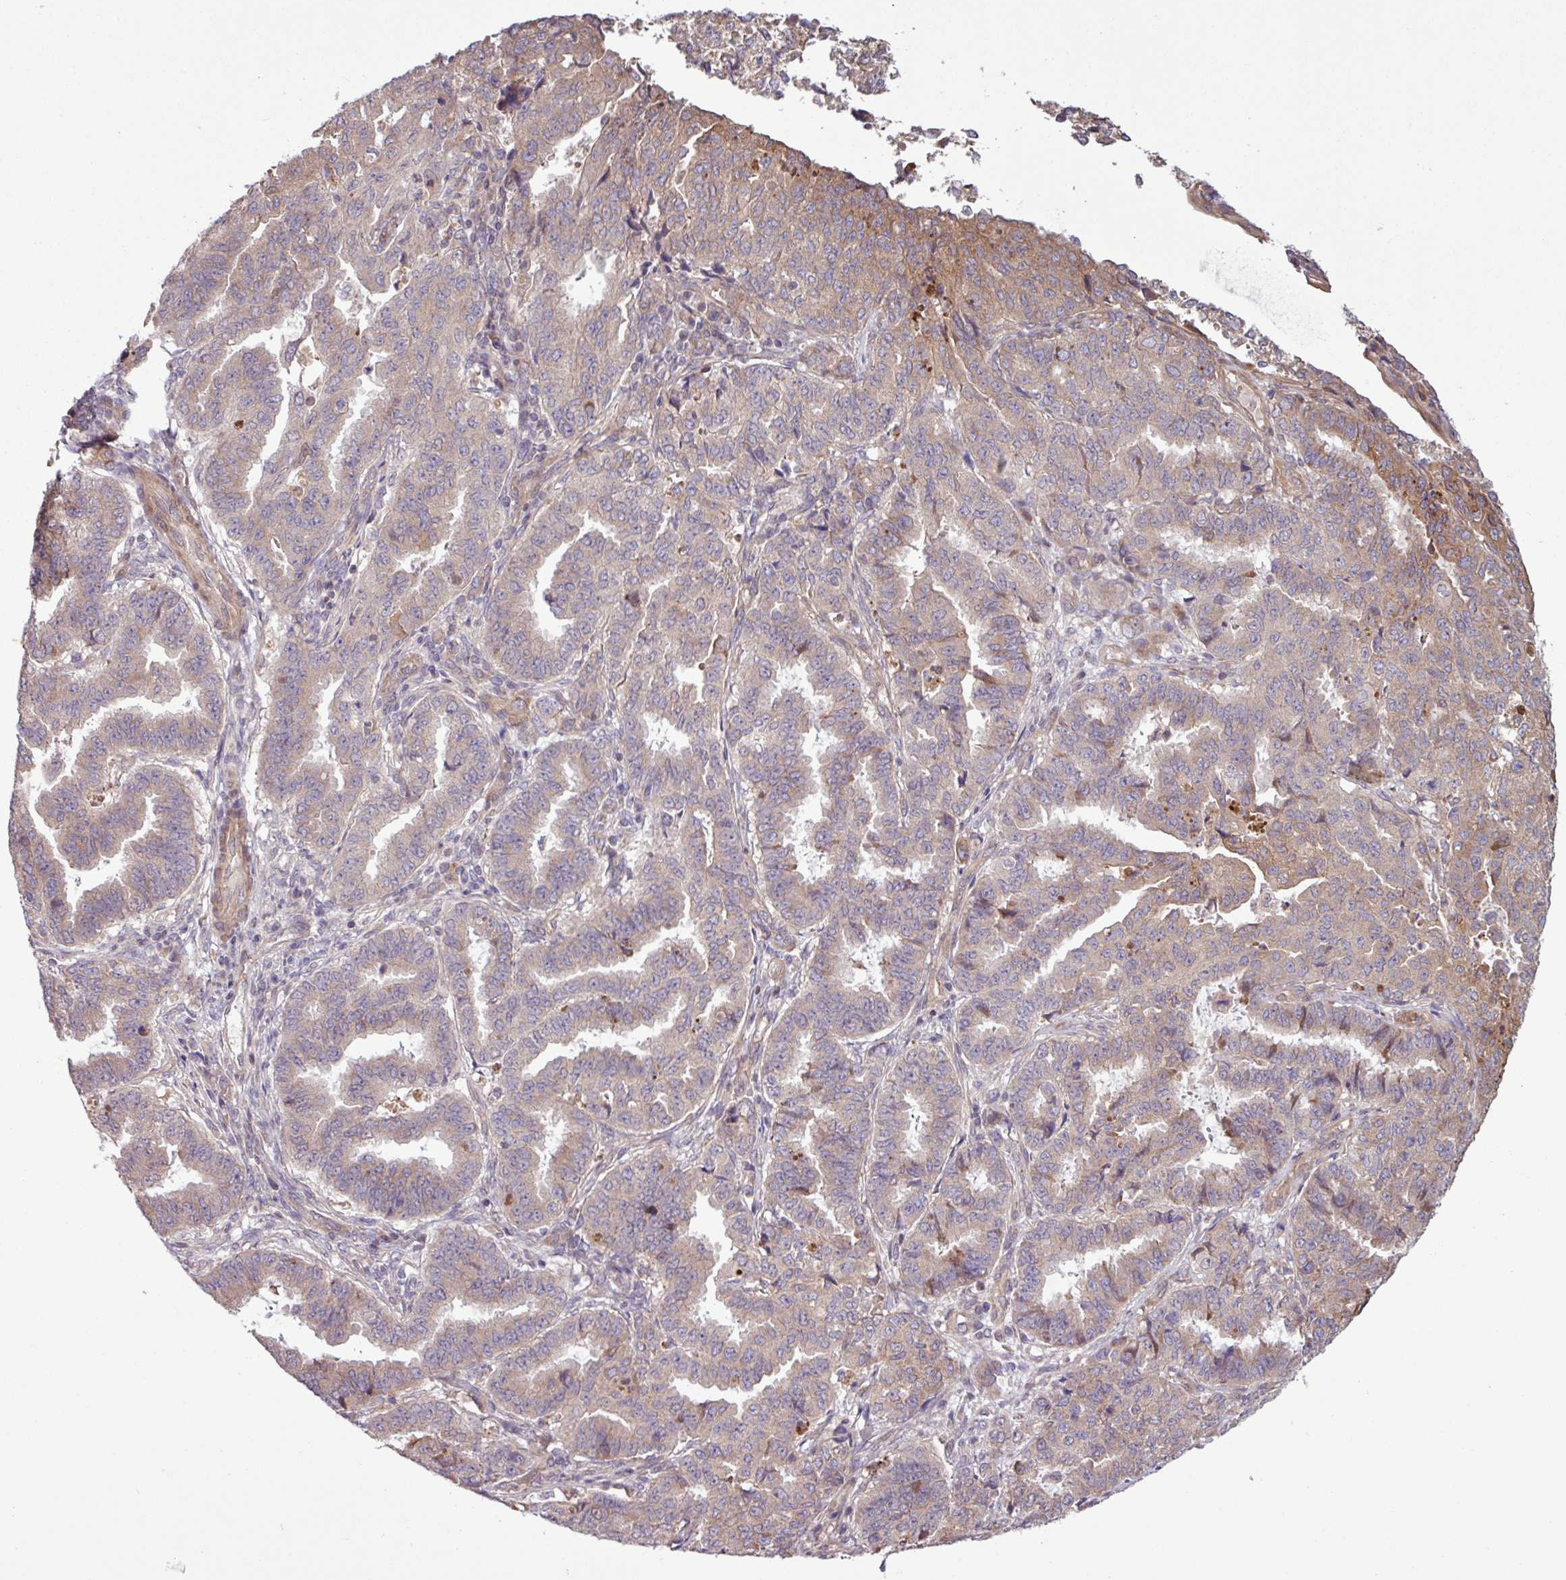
{"staining": {"intensity": "weak", "quantity": "<25%", "location": "cytoplasmic/membranous"}, "tissue": "endometrial cancer", "cell_type": "Tumor cells", "image_type": "cancer", "snomed": [{"axis": "morphology", "description": "Adenocarcinoma, NOS"}, {"axis": "topography", "description": "Endometrium"}], "caption": "High power microscopy histopathology image of an immunohistochemistry (IHC) micrograph of adenocarcinoma (endometrial), revealing no significant positivity in tumor cells.", "gene": "PDPR", "patient": {"sex": "female", "age": 50}}